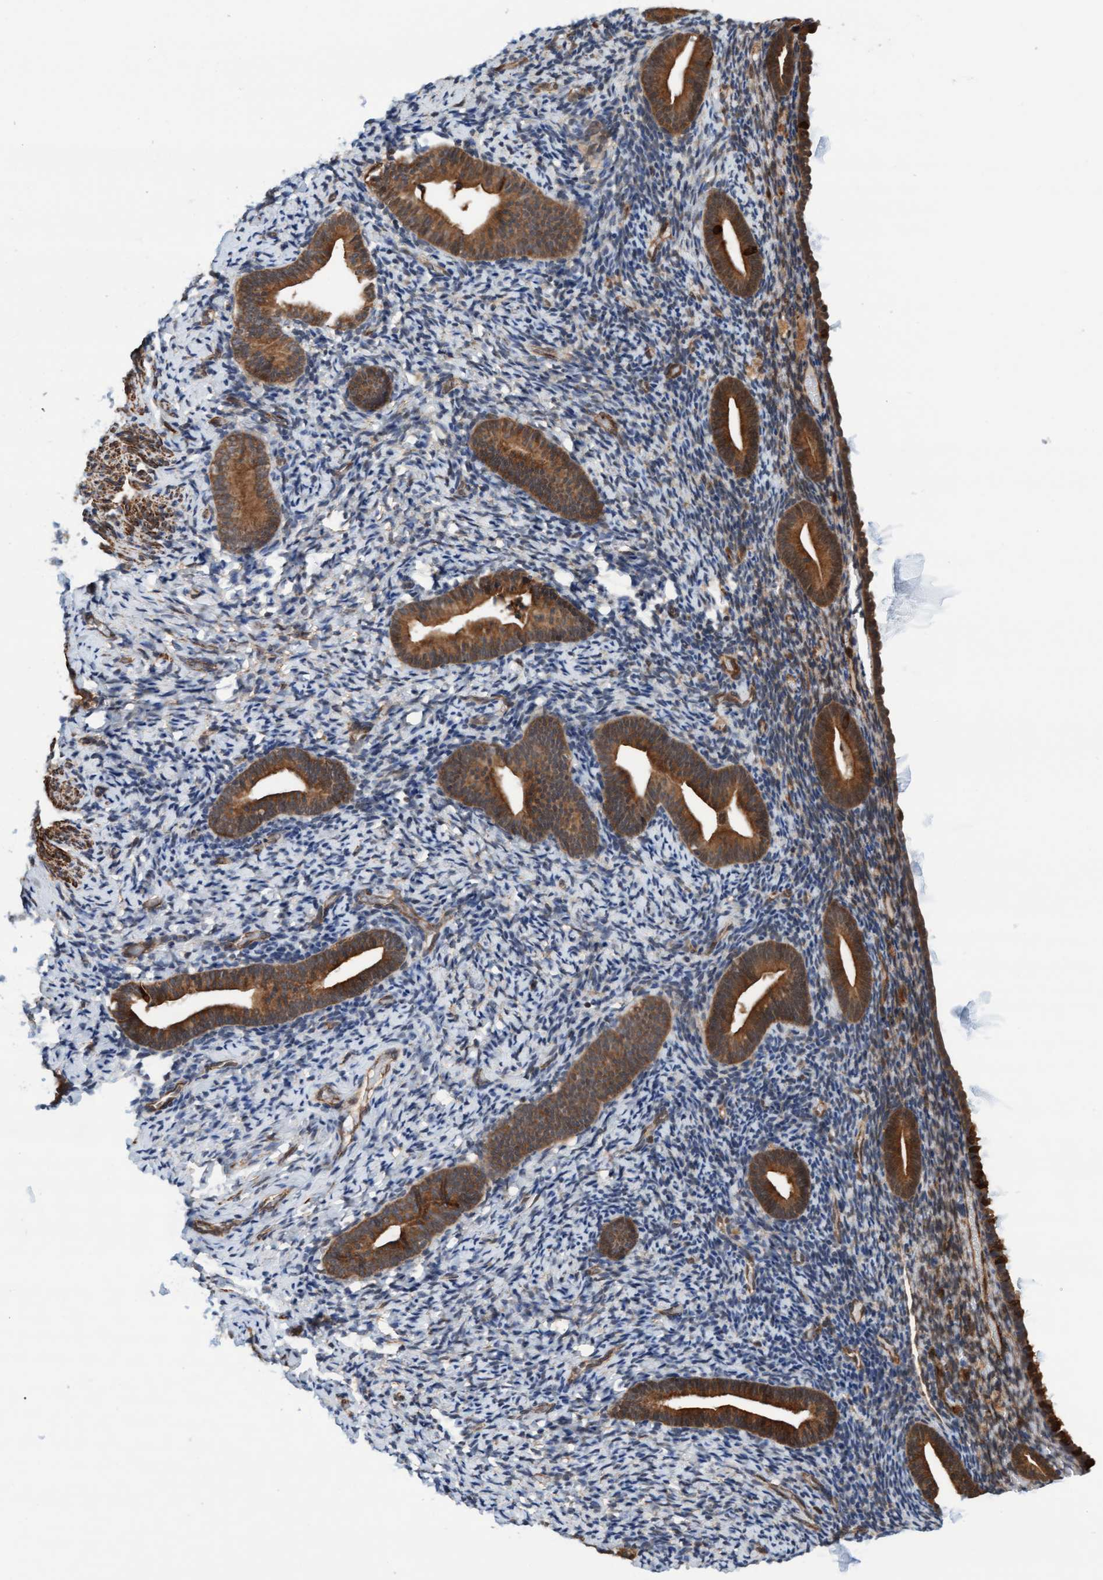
{"staining": {"intensity": "moderate", "quantity": "25%-75%", "location": "cytoplasmic/membranous"}, "tissue": "endometrium", "cell_type": "Cells in endometrial stroma", "image_type": "normal", "snomed": [{"axis": "morphology", "description": "Normal tissue, NOS"}, {"axis": "topography", "description": "Endometrium"}], "caption": "This image reveals immunohistochemistry staining of unremarkable human endometrium, with medium moderate cytoplasmic/membranous expression in about 25%-75% of cells in endometrial stroma.", "gene": "STXBP4", "patient": {"sex": "female", "age": 51}}